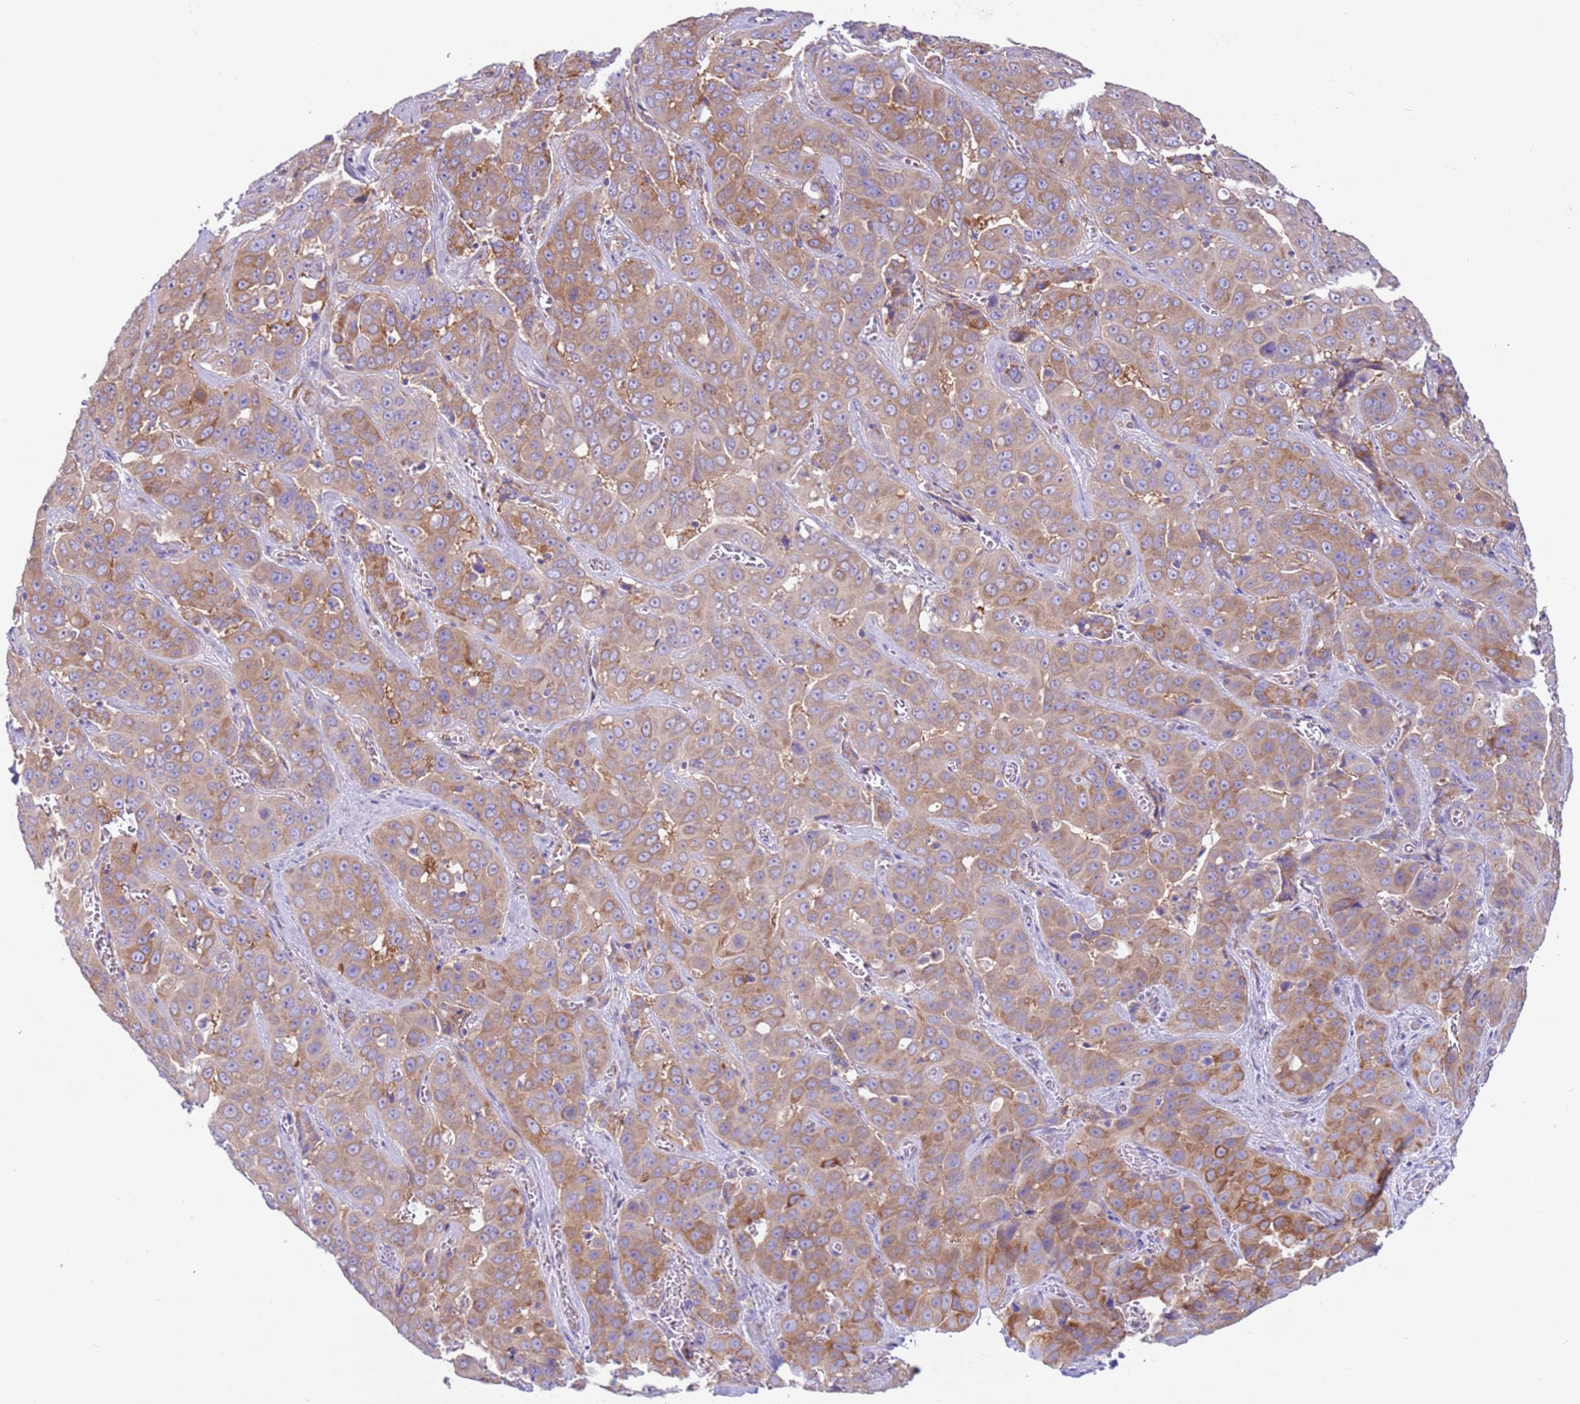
{"staining": {"intensity": "moderate", "quantity": ">75%", "location": "cytoplasmic/membranous"}, "tissue": "liver cancer", "cell_type": "Tumor cells", "image_type": "cancer", "snomed": [{"axis": "morphology", "description": "Cholangiocarcinoma"}, {"axis": "topography", "description": "Liver"}], "caption": "Immunohistochemistry (DAB) staining of cholangiocarcinoma (liver) shows moderate cytoplasmic/membranous protein staining in approximately >75% of tumor cells.", "gene": "VARS1", "patient": {"sex": "female", "age": 52}}